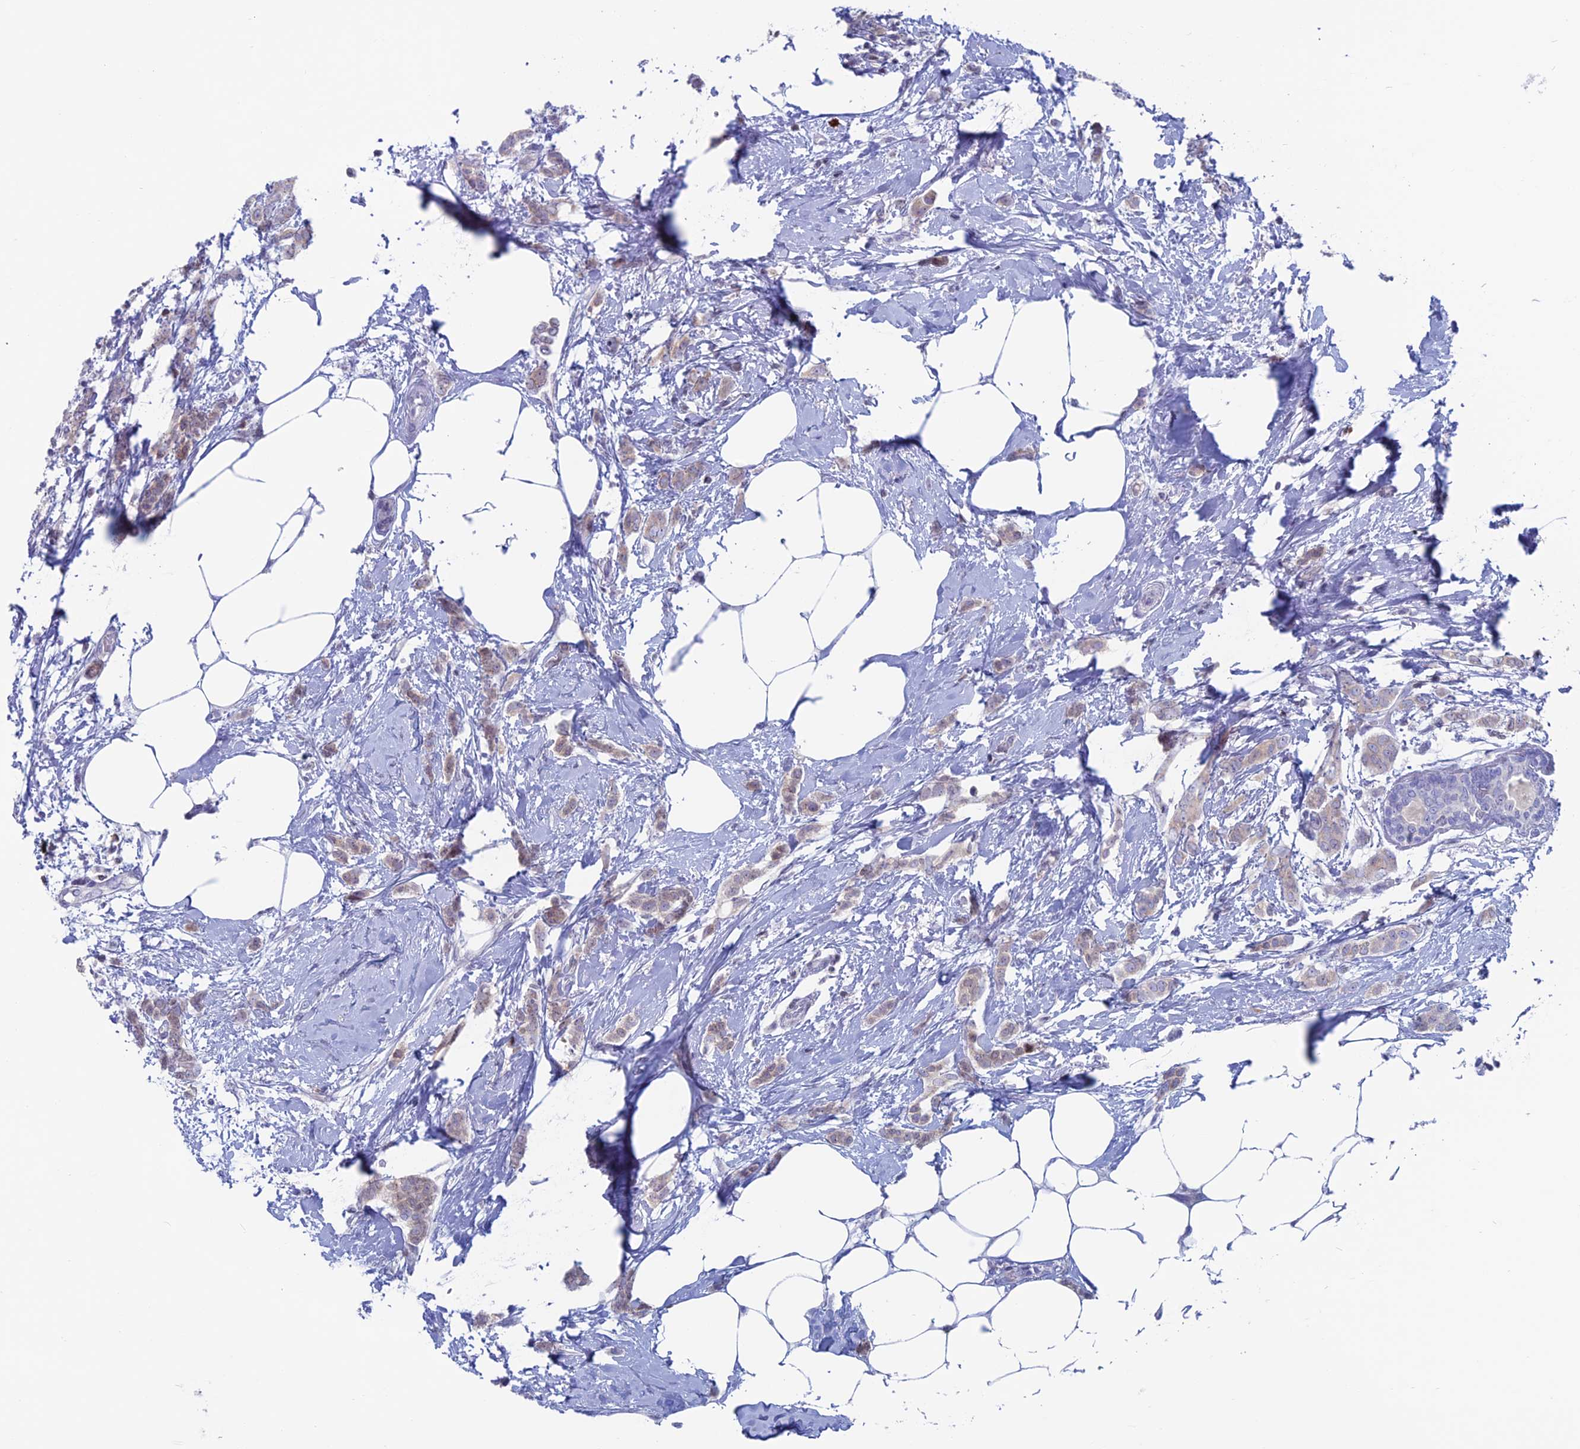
{"staining": {"intensity": "weak", "quantity": "<25%", "location": "nuclear"}, "tissue": "breast cancer", "cell_type": "Tumor cells", "image_type": "cancer", "snomed": [{"axis": "morphology", "description": "Duct carcinoma"}, {"axis": "topography", "description": "Breast"}], "caption": "Immunohistochemistry (IHC) histopathology image of neoplastic tissue: human breast cancer stained with DAB reveals no significant protein staining in tumor cells.", "gene": "CERS6", "patient": {"sex": "female", "age": 72}}